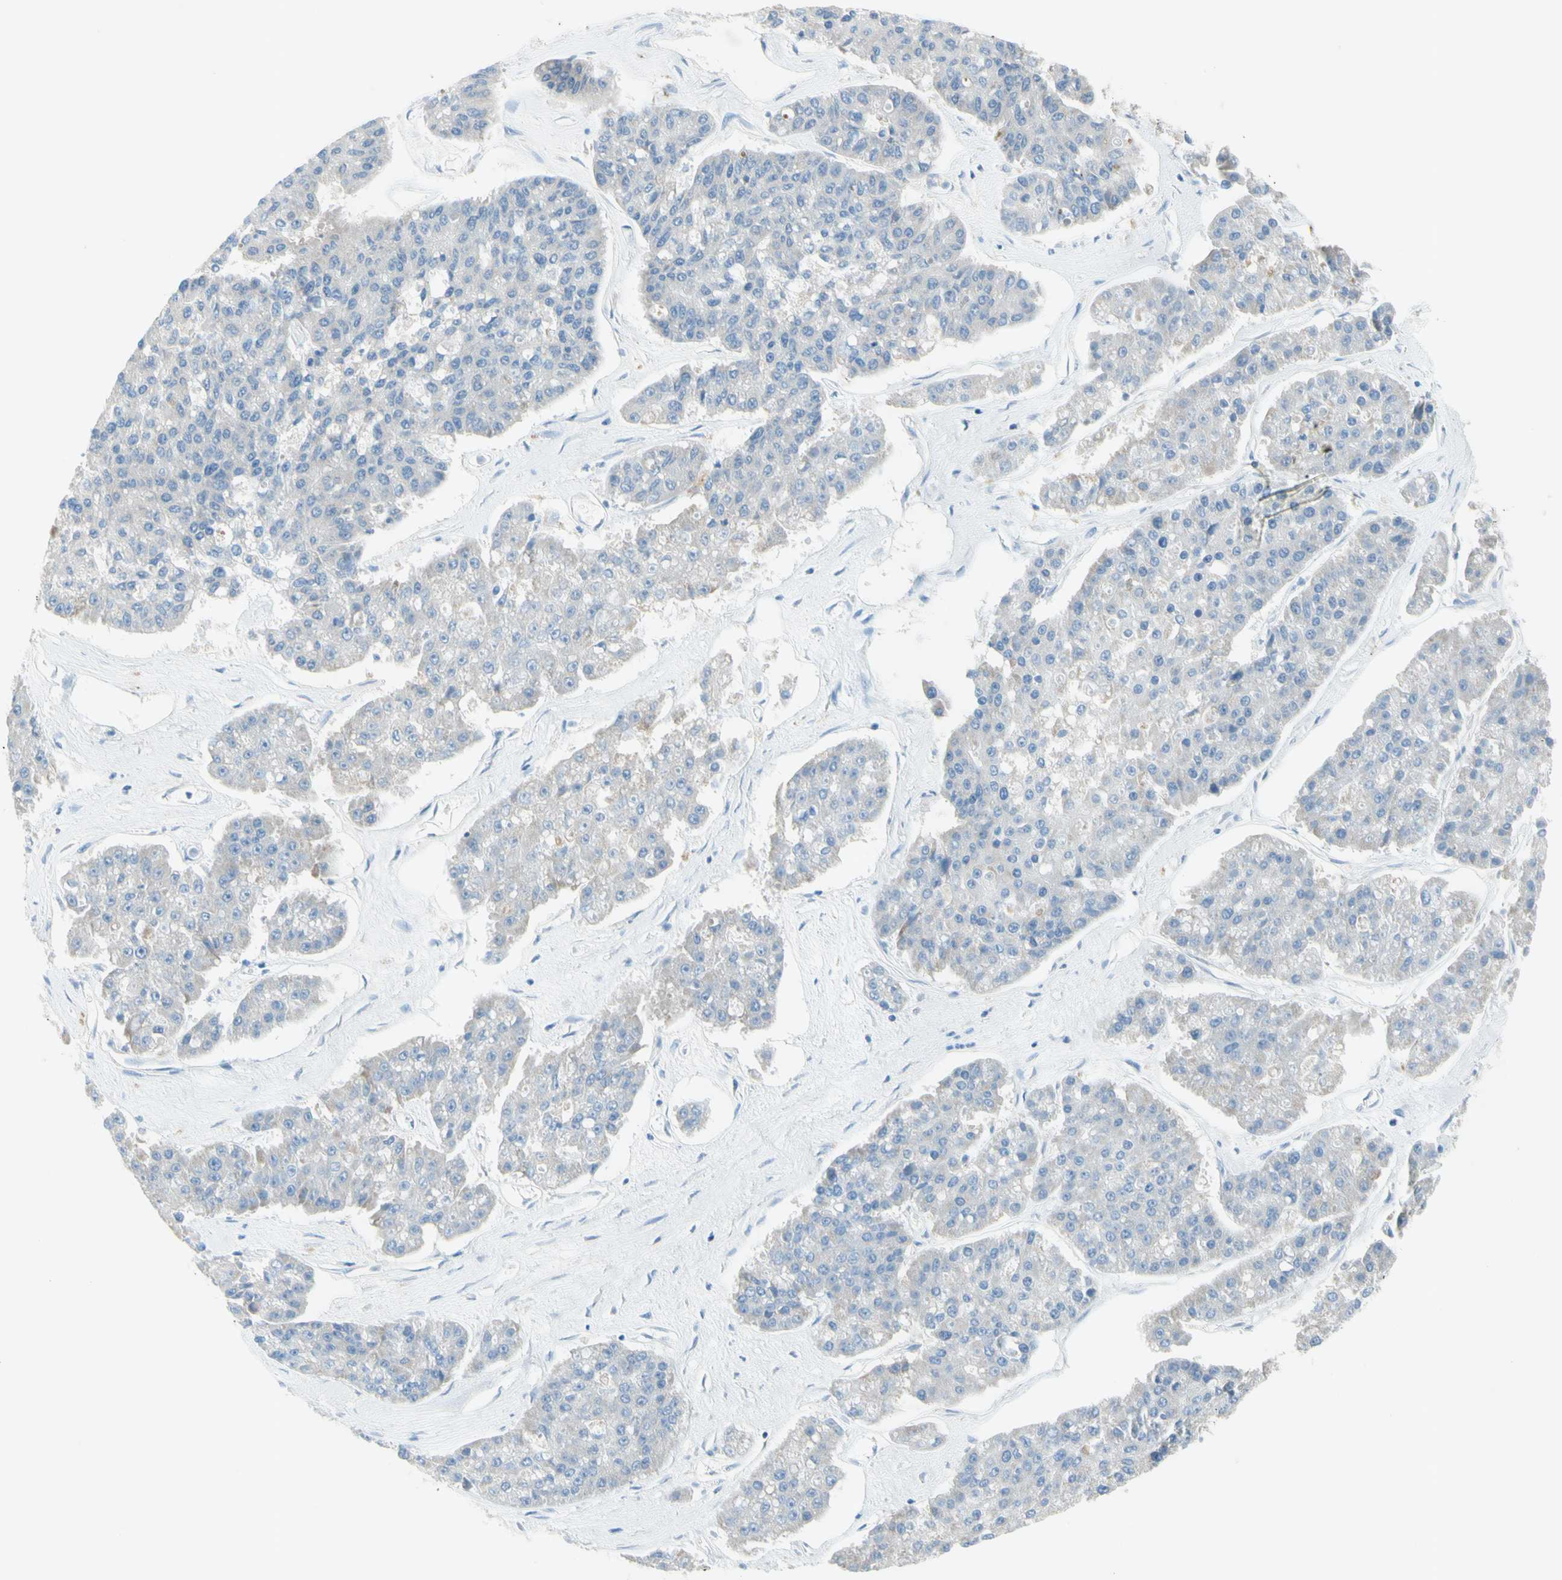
{"staining": {"intensity": "weak", "quantity": "25%-75%", "location": "cytoplasmic/membranous"}, "tissue": "pancreatic cancer", "cell_type": "Tumor cells", "image_type": "cancer", "snomed": [{"axis": "morphology", "description": "Adenocarcinoma, NOS"}, {"axis": "topography", "description": "Pancreas"}], "caption": "This is a micrograph of IHC staining of pancreatic cancer, which shows weak positivity in the cytoplasmic/membranous of tumor cells.", "gene": "MFF", "patient": {"sex": "male", "age": 50}}